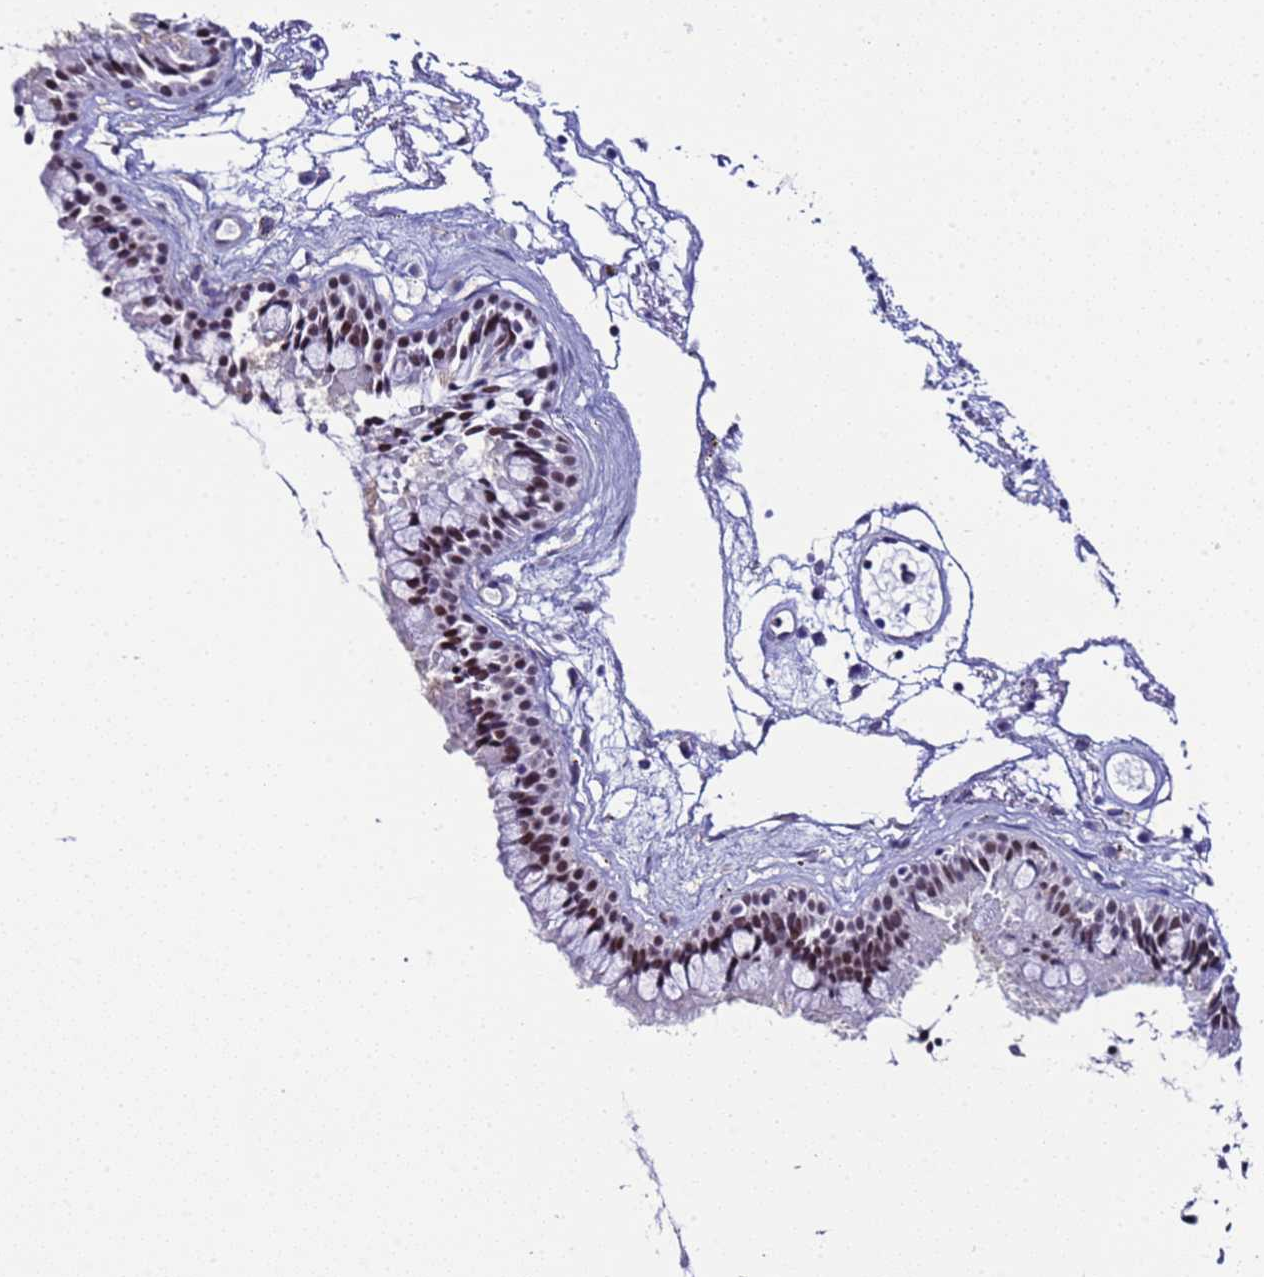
{"staining": {"intensity": "moderate", "quantity": ">75%", "location": "nuclear"}, "tissue": "nasopharynx", "cell_type": "Respiratory epithelial cells", "image_type": "normal", "snomed": [{"axis": "morphology", "description": "Normal tissue, NOS"}, {"axis": "topography", "description": "Nasopharynx"}], "caption": "Benign nasopharynx displays moderate nuclear expression in approximately >75% of respiratory epithelial cells, visualized by immunohistochemistry.", "gene": "BCL7A", "patient": {"sex": "male", "age": 82}}